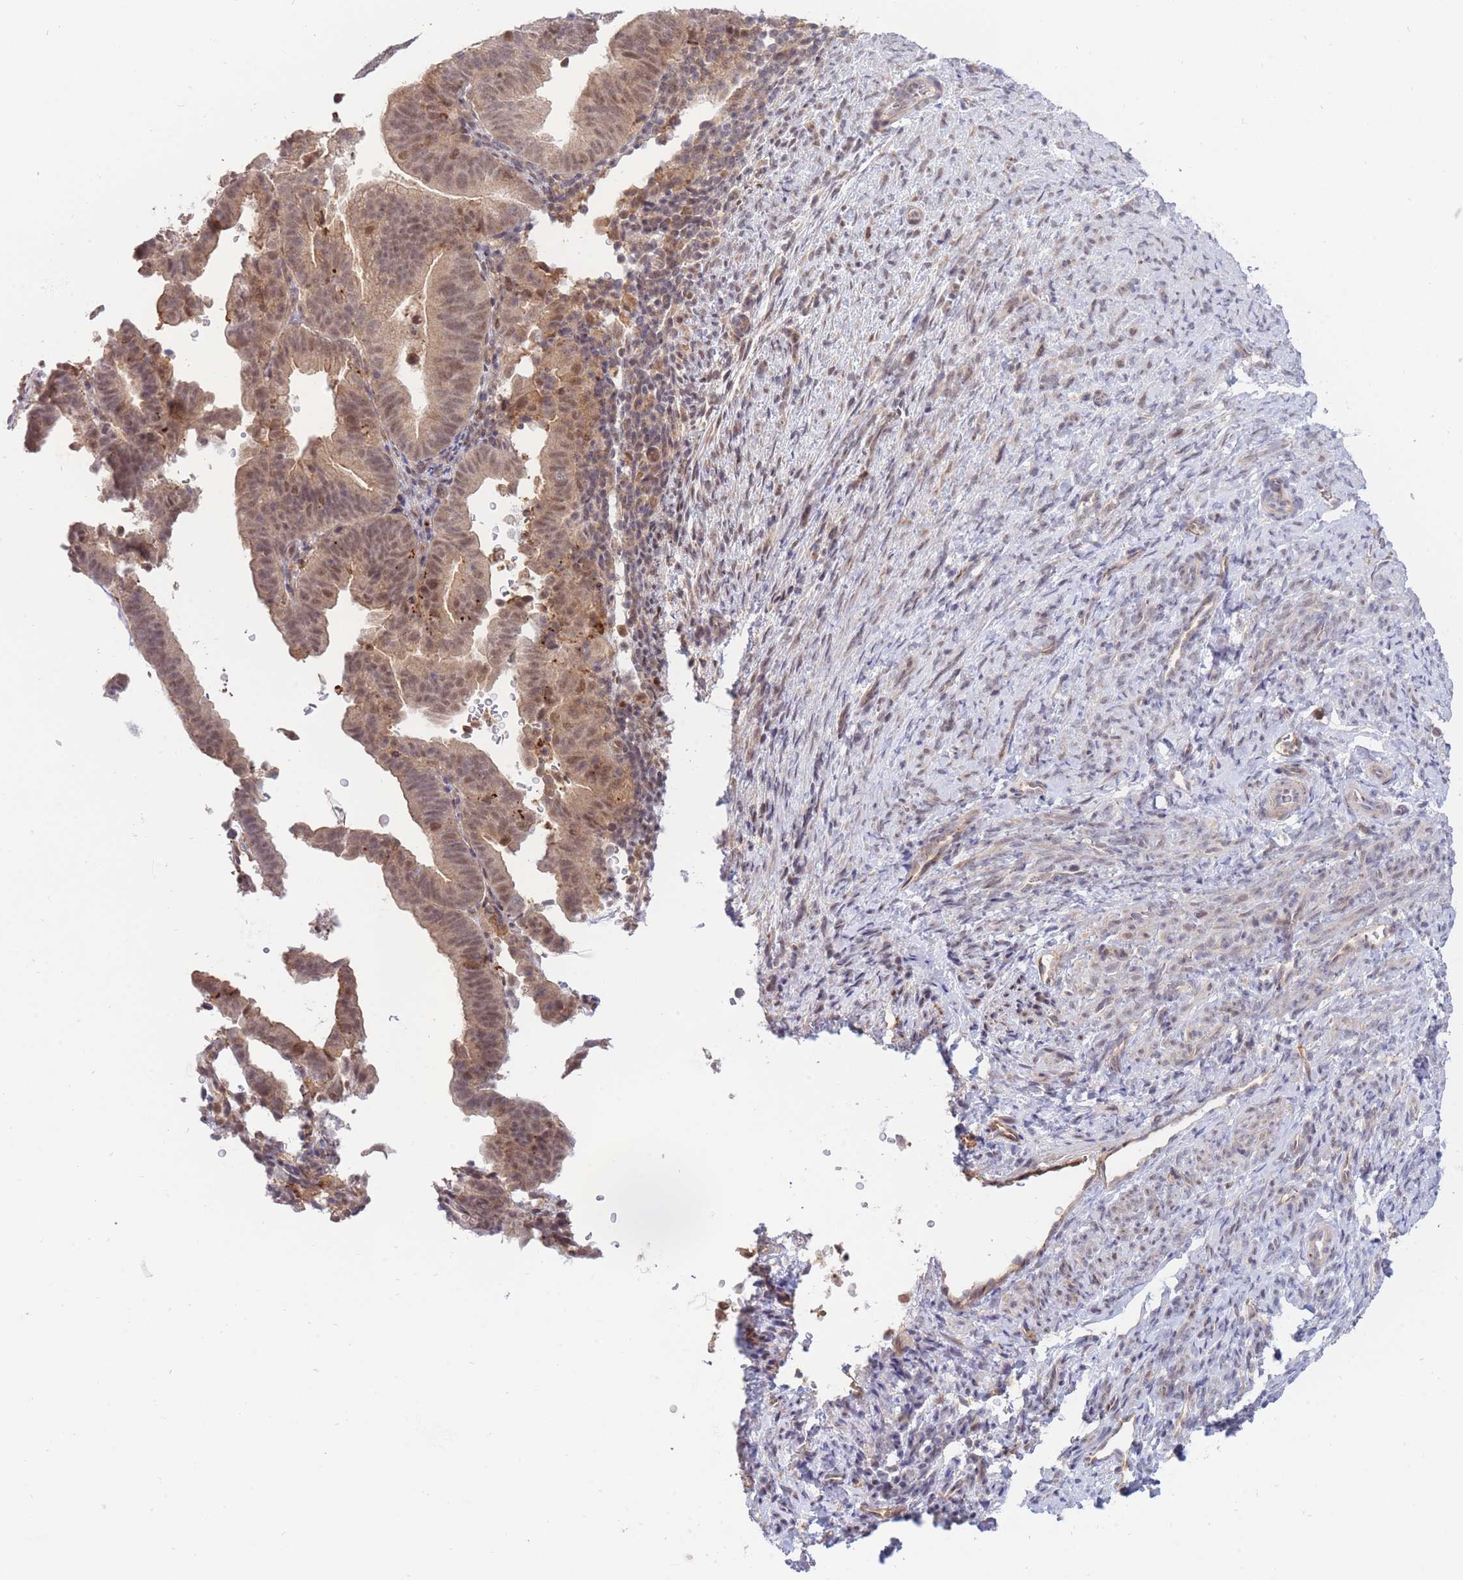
{"staining": {"intensity": "moderate", "quantity": ">75%", "location": "cytoplasmic/membranous,nuclear"}, "tissue": "endometrial cancer", "cell_type": "Tumor cells", "image_type": "cancer", "snomed": [{"axis": "morphology", "description": "Adenocarcinoma, NOS"}, {"axis": "topography", "description": "Endometrium"}], "caption": "Protein staining reveals moderate cytoplasmic/membranous and nuclear positivity in about >75% of tumor cells in endometrial cancer (adenocarcinoma).", "gene": "BOD1L1", "patient": {"sex": "female", "age": 70}}